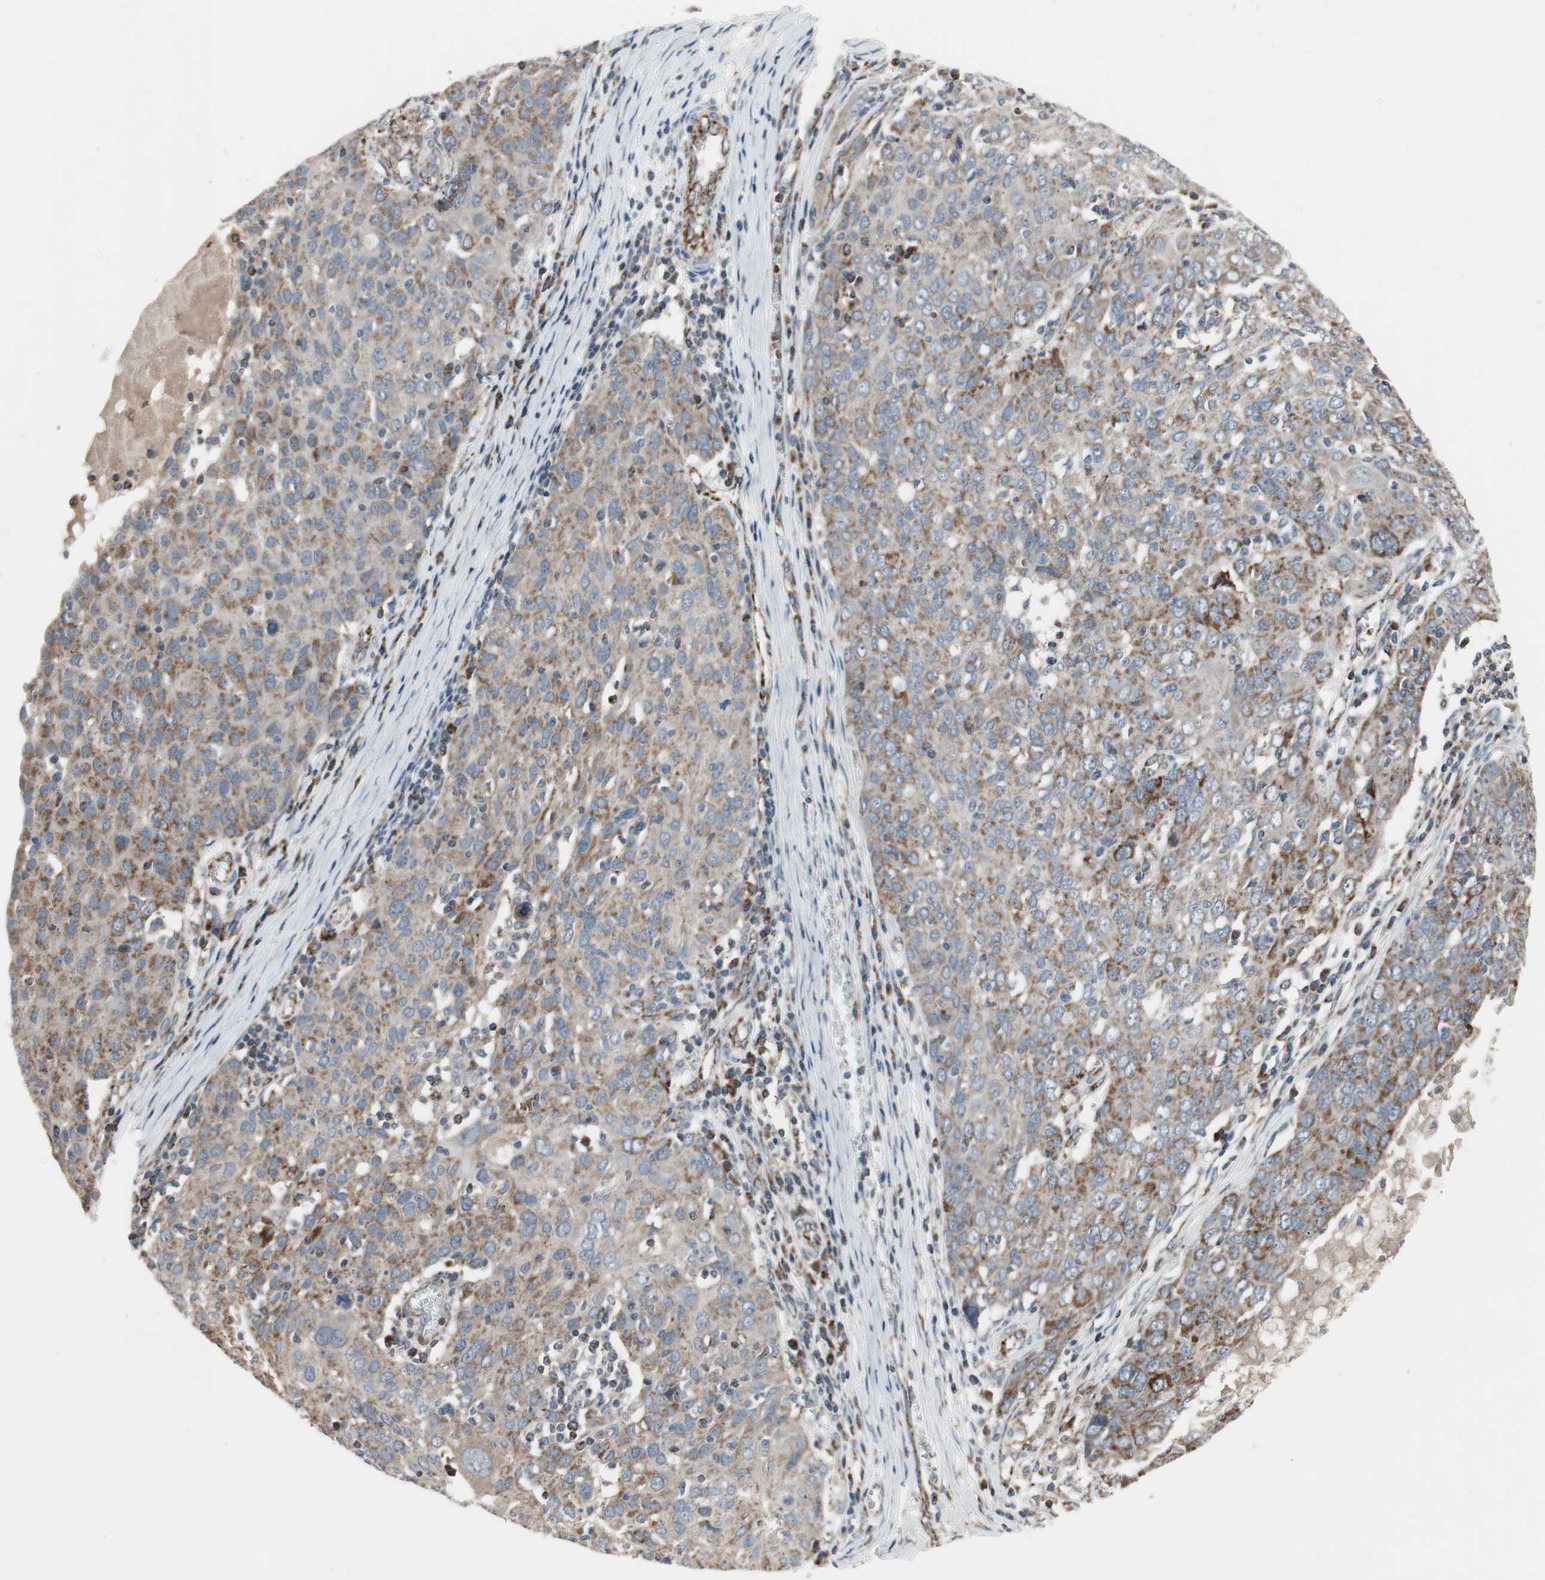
{"staining": {"intensity": "moderate", "quantity": ">75%", "location": "cytoplasmic/membranous"}, "tissue": "ovarian cancer", "cell_type": "Tumor cells", "image_type": "cancer", "snomed": [{"axis": "morphology", "description": "Carcinoma, endometroid"}, {"axis": "topography", "description": "Ovary"}], "caption": "Tumor cells demonstrate medium levels of moderate cytoplasmic/membranous staining in about >75% of cells in human ovarian endometroid carcinoma. Nuclei are stained in blue.", "gene": "CPT1A", "patient": {"sex": "female", "age": 50}}